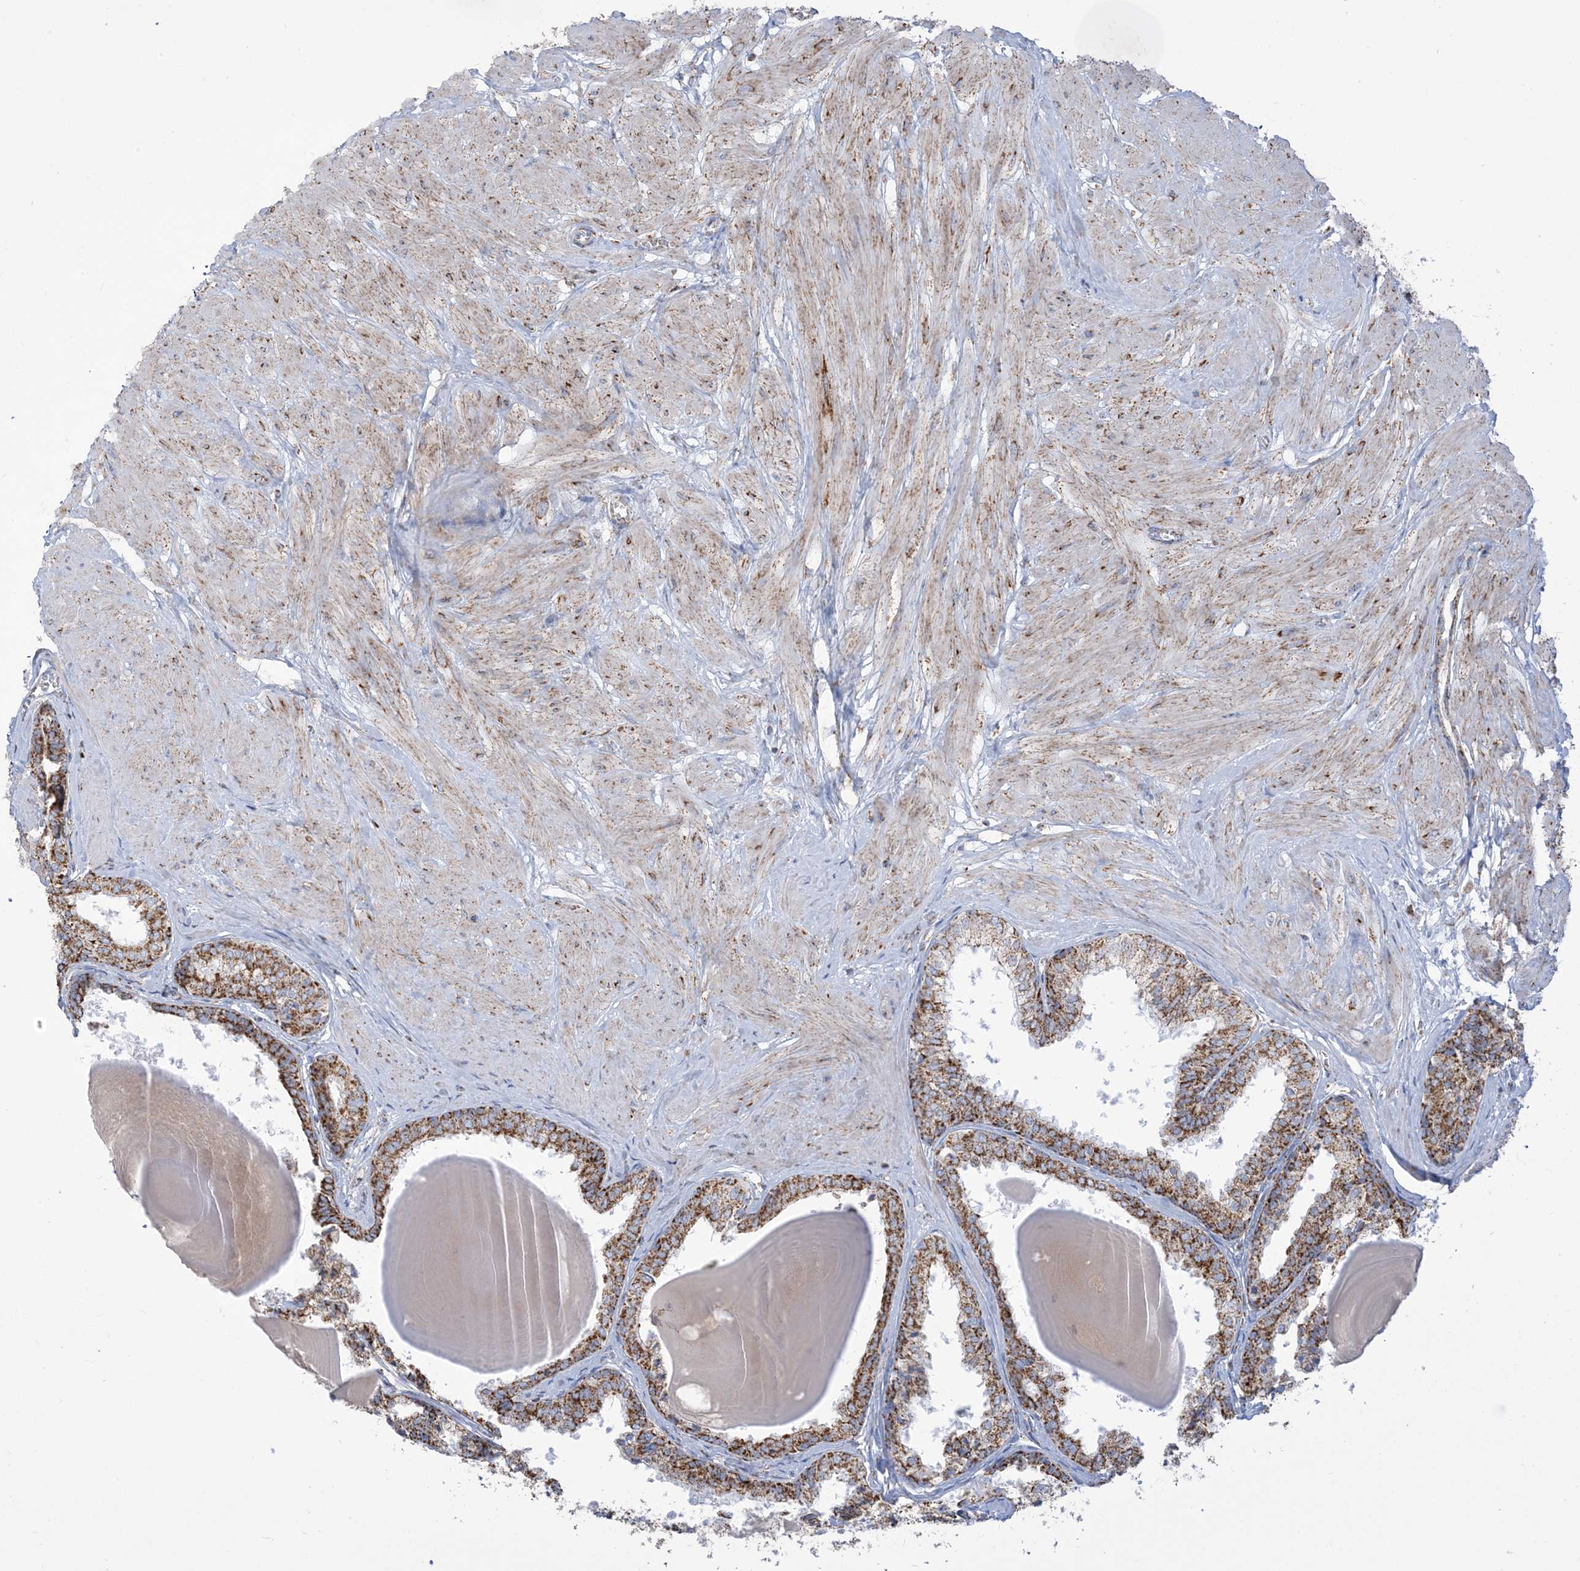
{"staining": {"intensity": "moderate", "quantity": ">75%", "location": "cytoplasmic/membranous"}, "tissue": "prostate", "cell_type": "Glandular cells", "image_type": "normal", "snomed": [{"axis": "morphology", "description": "Normal tissue, NOS"}, {"axis": "topography", "description": "Prostate"}], "caption": "High-power microscopy captured an immunohistochemistry image of normal prostate, revealing moderate cytoplasmic/membranous expression in about >75% of glandular cells.", "gene": "SAMM50", "patient": {"sex": "male", "age": 48}}